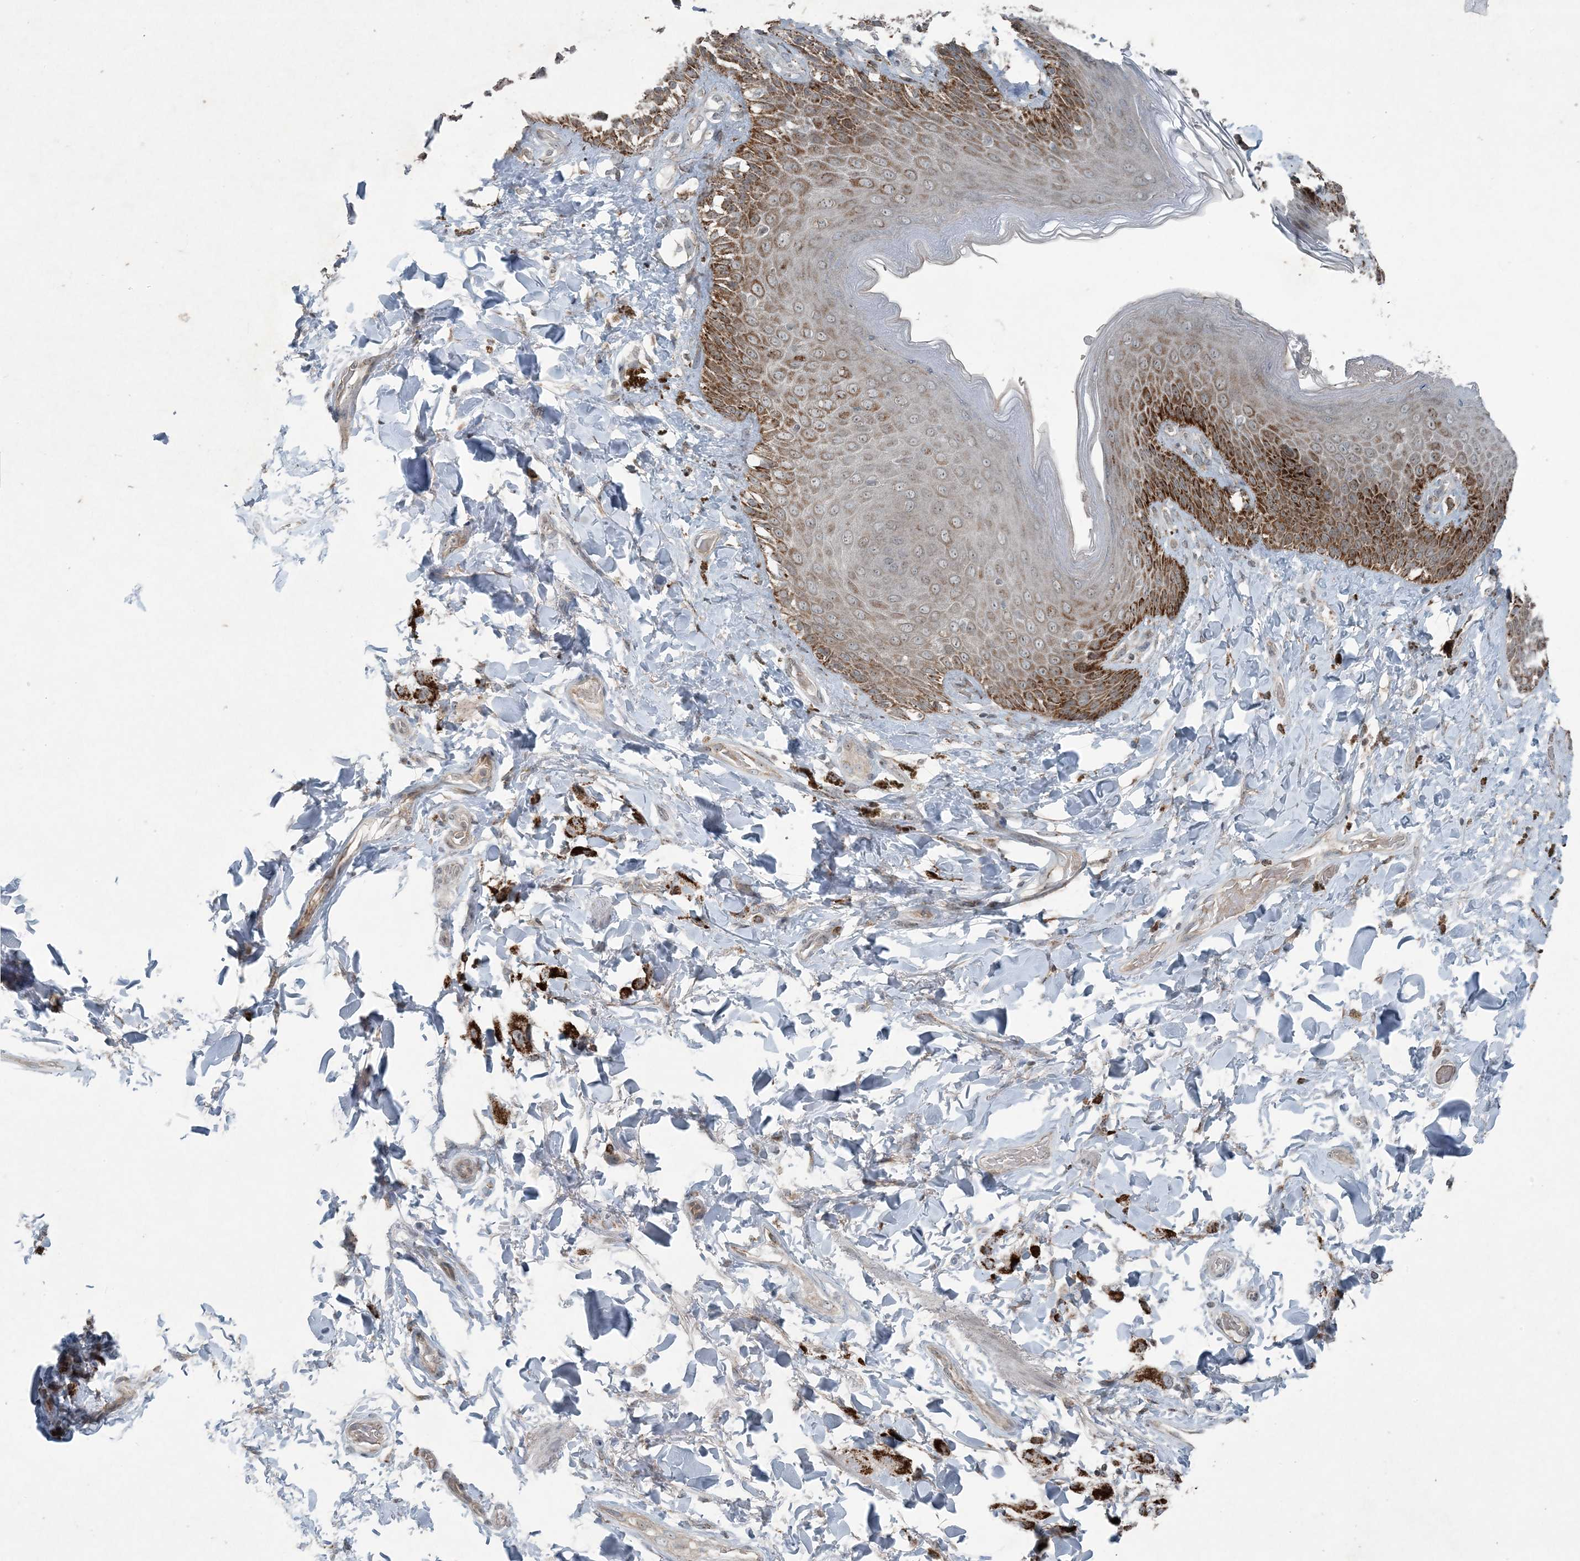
{"staining": {"intensity": "strong", "quantity": "25%-75%", "location": "cytoplasmic/membranous"}, "tissue": "skin", "cell_type": "Epidermal cells", "image_type": "normal", "snomed": [{"axis": "morphology", "description": "Normal tissue, NOS"}, {"axis": "topography", "description": "Anal"}], "caption": "Strong cytoplasmic/membranous positivity is present in approximately 25%-75% of epidermal cells in benign skin.", "gene": "PC", "patient": {"sex": "female", "age": 78}}